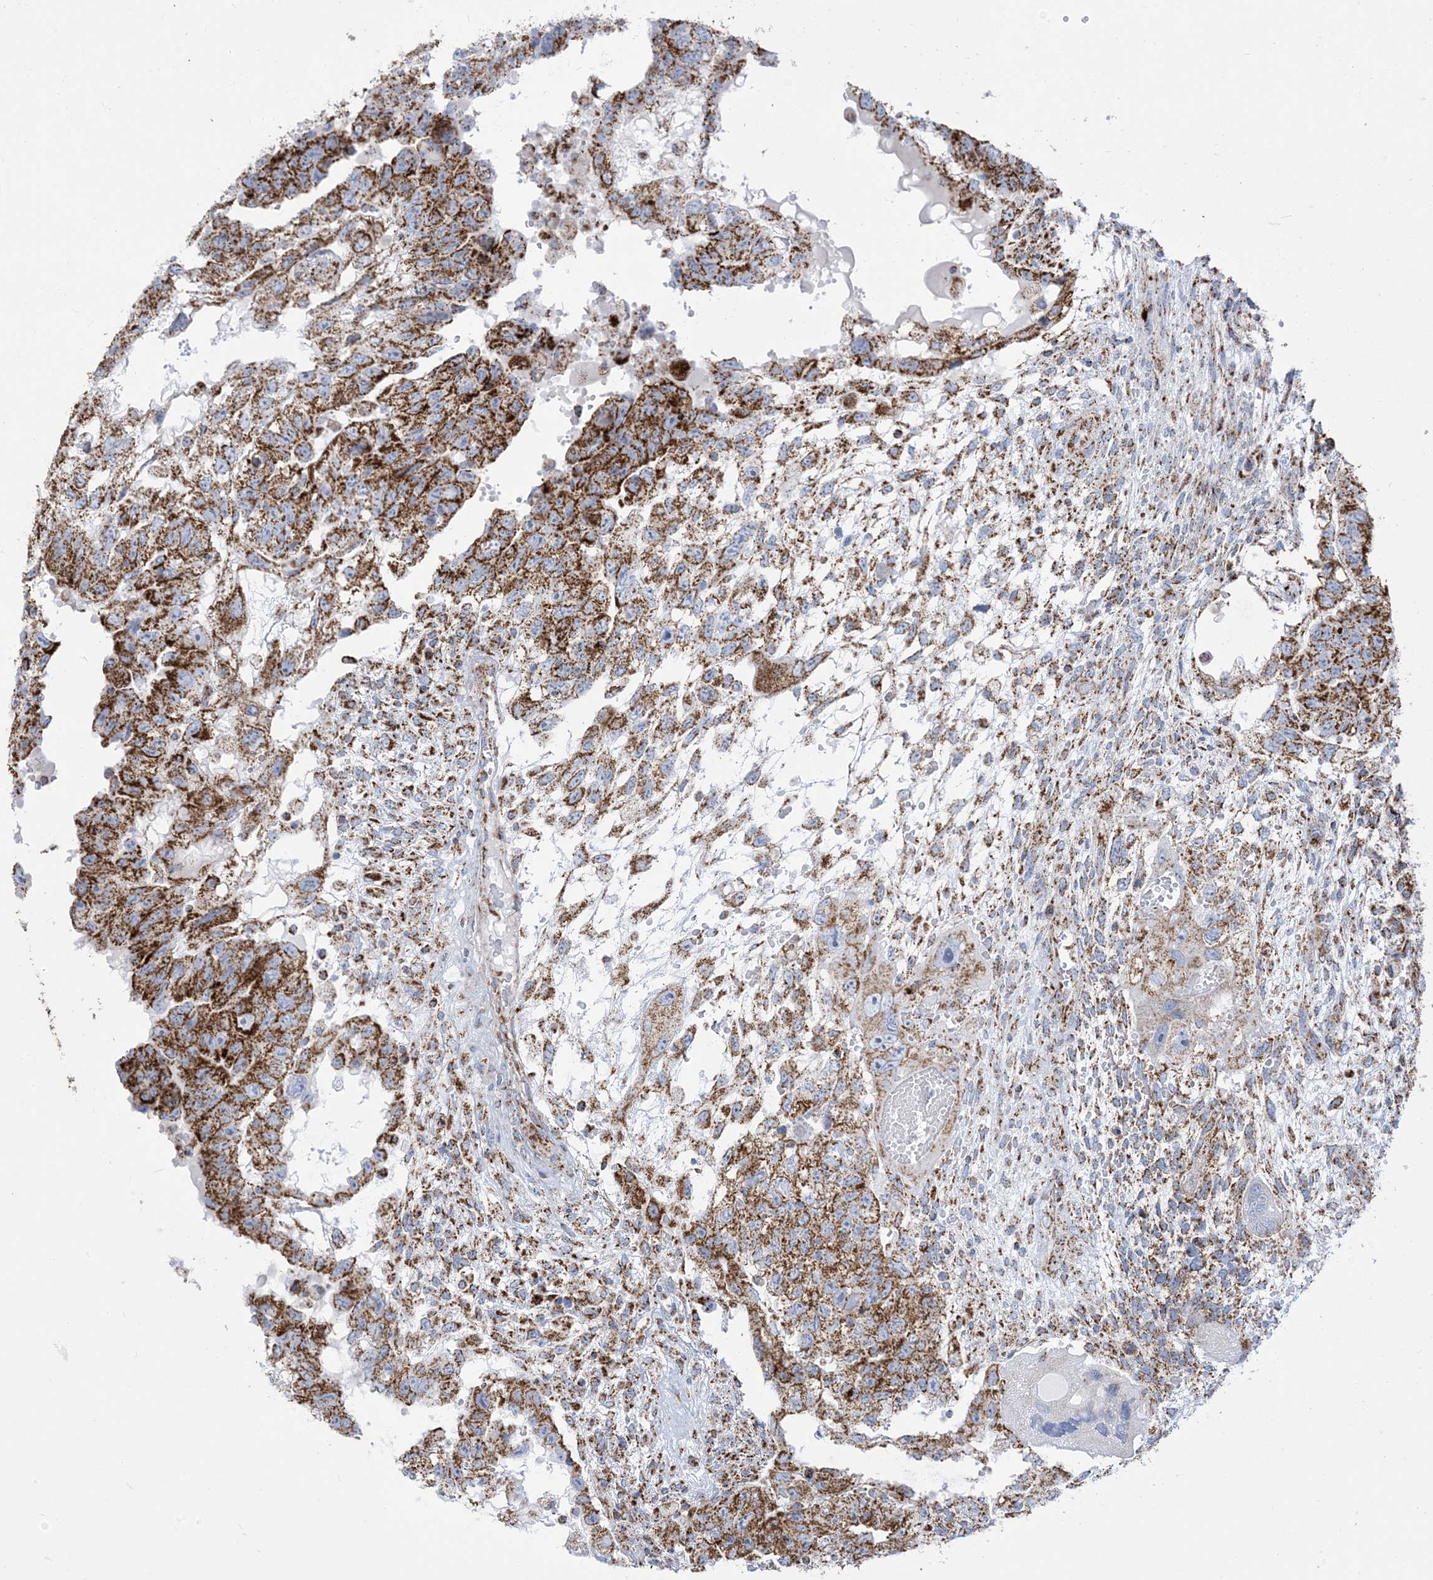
{"staining": {"intensity": "strong", "quantity": ">75%", "location": "cytoplasmic/membranous"}, "tissue": "testis cancer", "cell_type": "Tumor cells", "image_type": "cancer", "snomed": [{"axis": "morphology", "description": "Carcinoma, Embryonal, NOS"}, {"axis": "topography", "description": "Testis"}], "caption": "Tumor cells reveal high levels of strong cytoplasmic/membranous expression in approximately >75% of cells in testis embryonal carcinoma.", "gene": "SAMM50", "patient": {"sex": "male", "age": 36}}